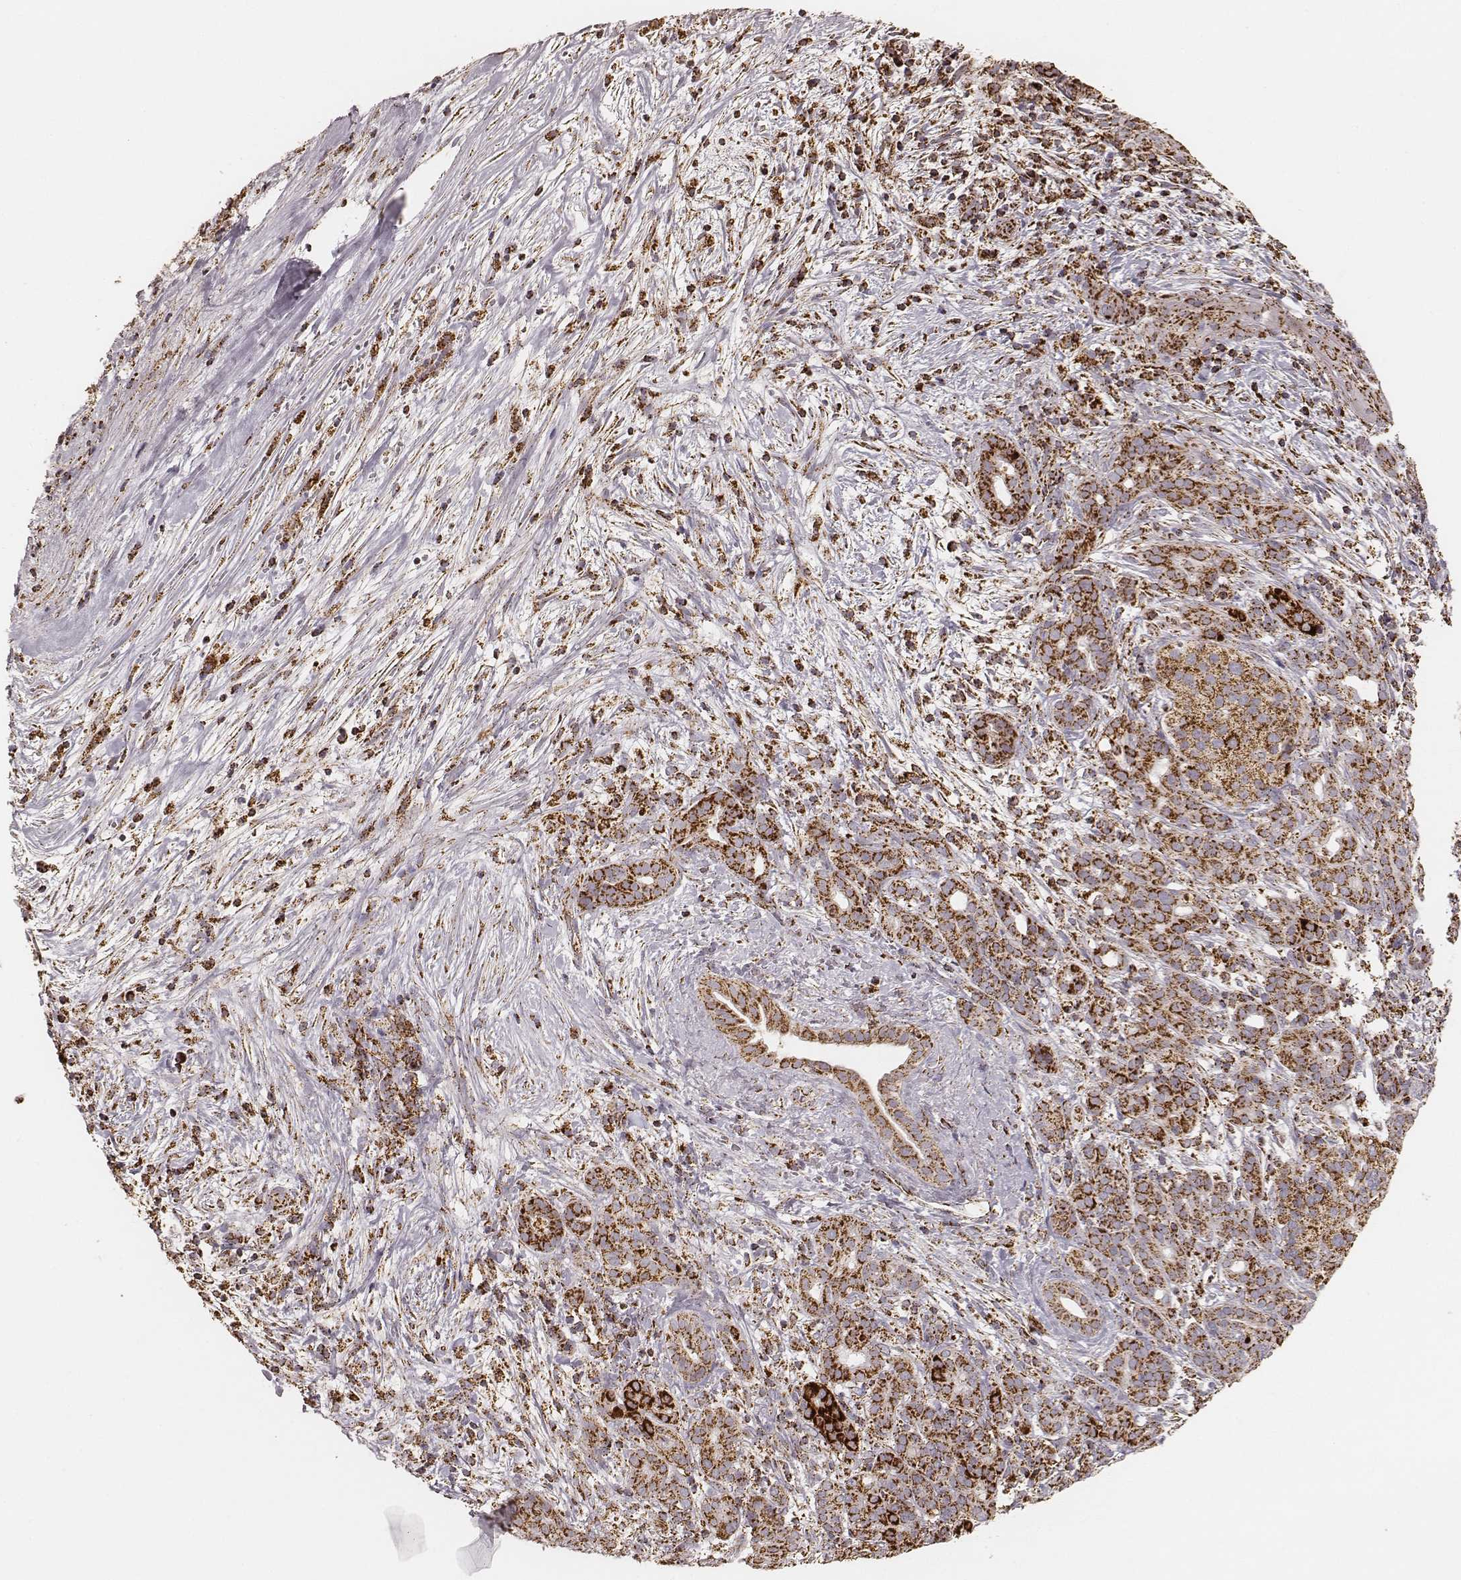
{"staining": {"intensity": "strong", "quantity": ">75%", "location": "cytoplasmic/membranous"}, "tissue": "pancreatic cancer", "cell_type": "Tumor cells", "image_type": "cancer", "snomed": [{"axis": "morphology", "description": "Adenocarcinoma, NOS"}, {"axis": "topography", "description": "Pancreas"}], "caption": "Protein expression analysis of pancreatic adenocarcinoma shows strong cytoplasmic/membranous staining in about >75% of tumor cells. Using DAB (3,3'-diaminobenzidine) (brown) and hematoxylin (blue) stains, captured at high magnification using brightfield microscopy.", "gene": "CS", "patient": {"sex": "male", "age": 44}}